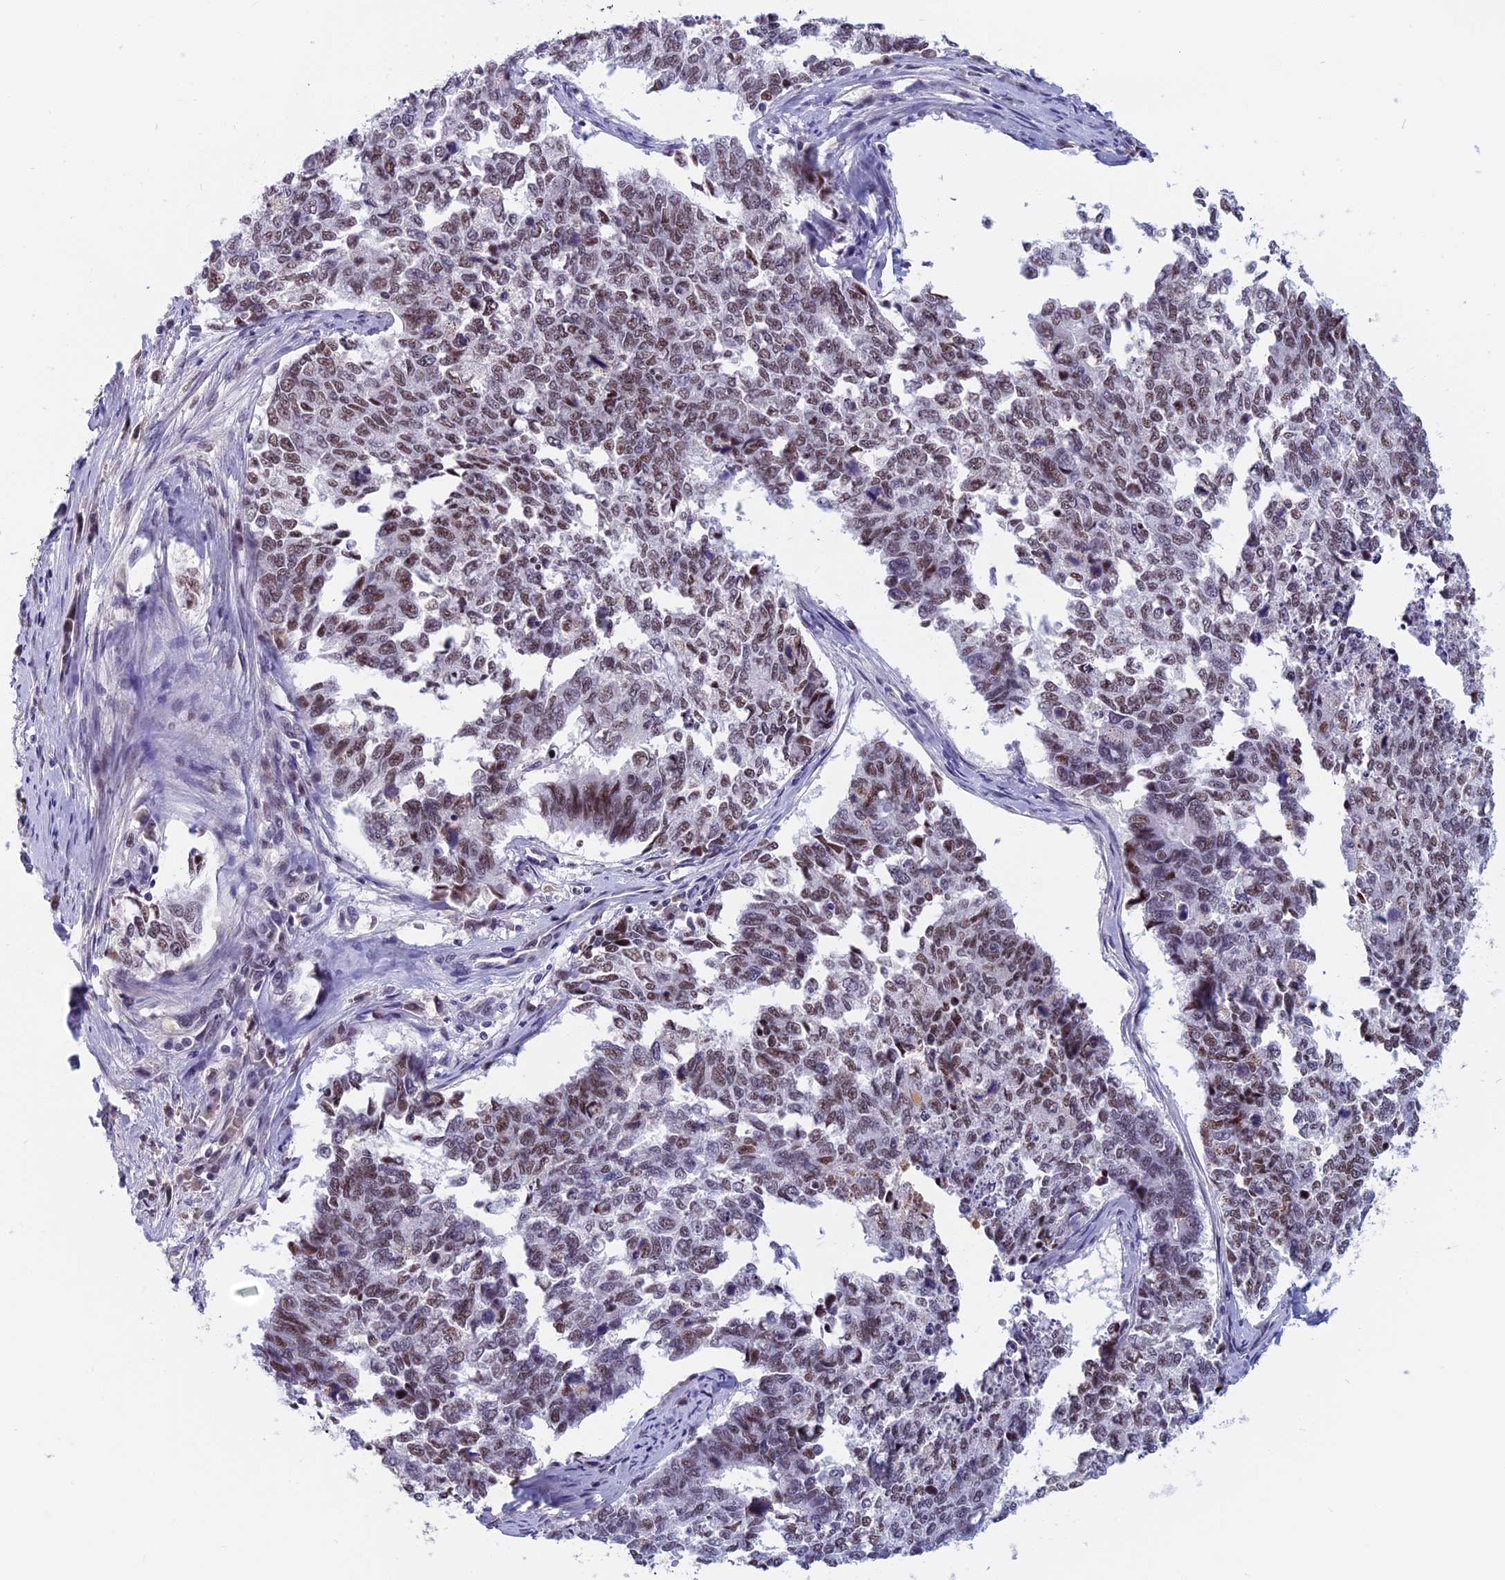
{"staining": {"intensity": "moderate", "quantity": "25%-75%", "location": "nuclear"}, "tissue": "cervical cancer", "cell_type": "Tumor cells", "image_type": "cancer", "snomed": [{"axis": "morphology", "description": "Squamous cell carcinoma, NOS"}, {"axis": "topography", "description": "Cervix"}], "caption": "Immunohistochemistry (IHC) of human cervical squamous cell carcinoma reveals medium levels of moderate nuclear expression in about 25%-75% of tumor cells.", "gene": "CDC7", "patient": {"sex": "female", "age": 63}}